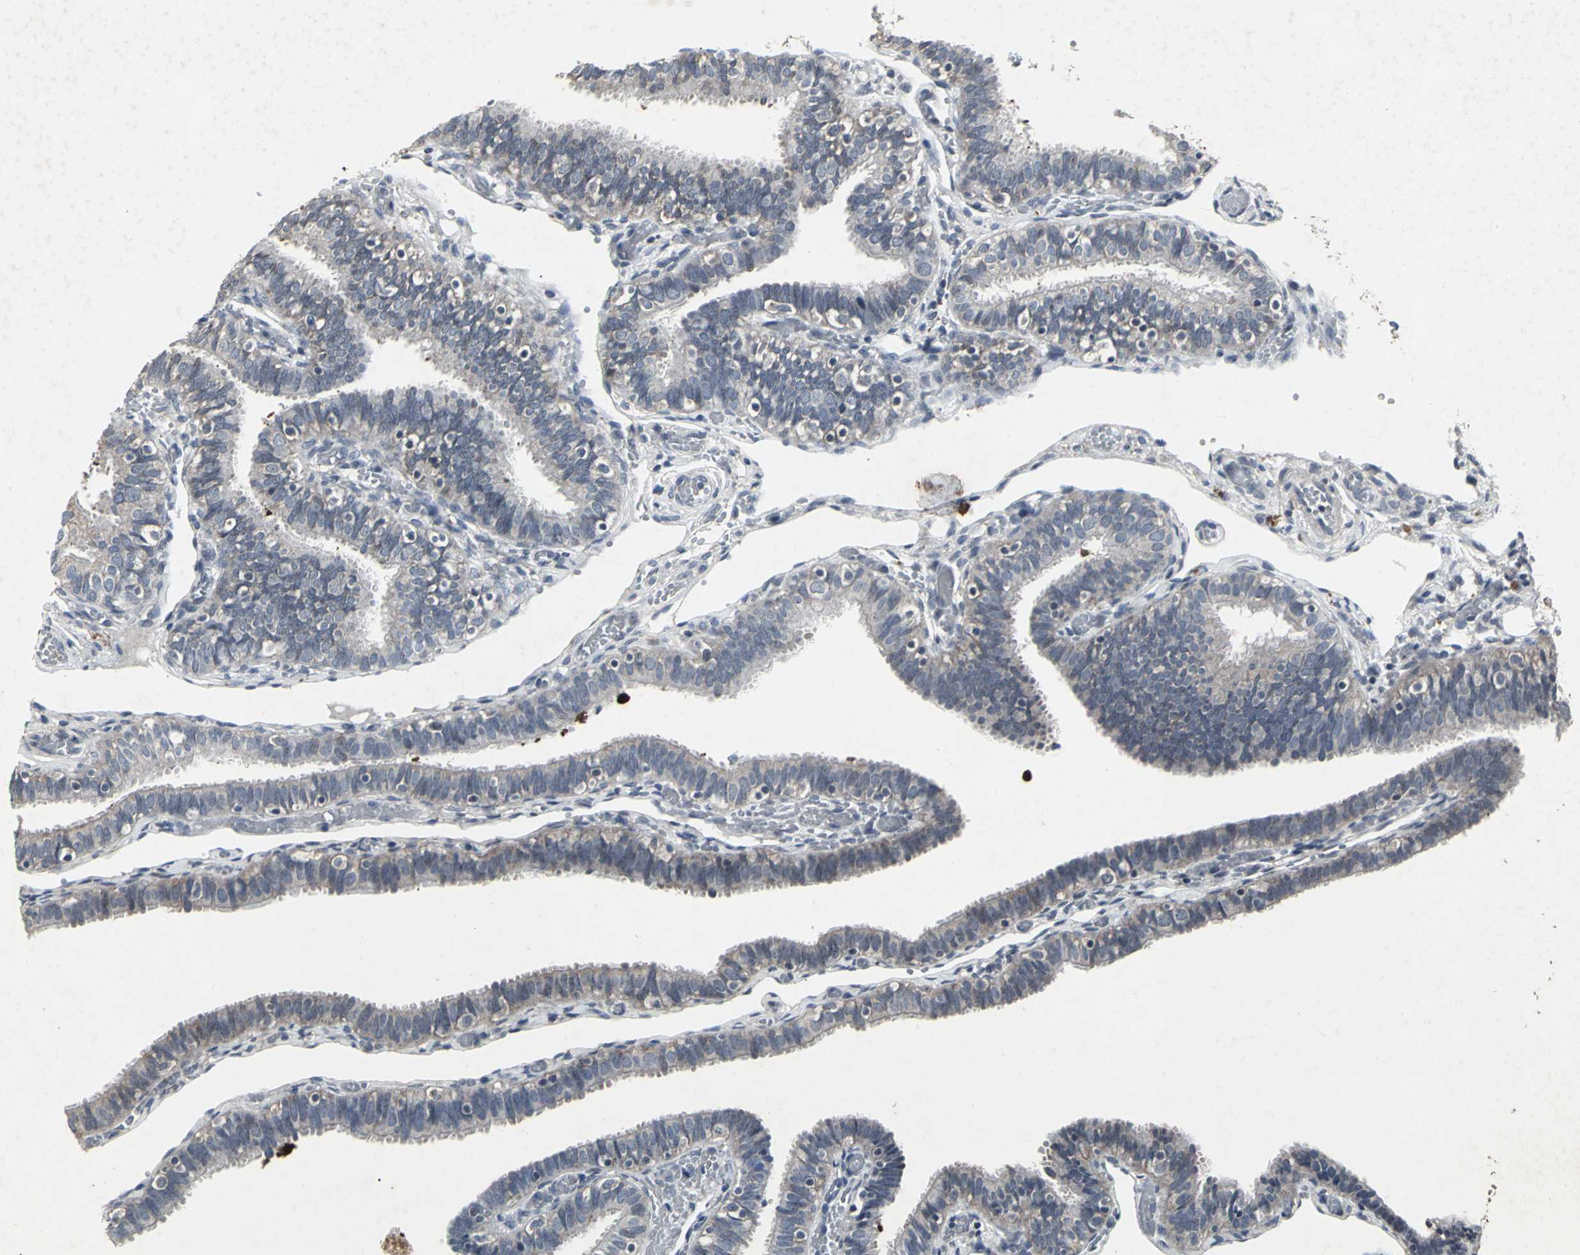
{"staining": {"intensity": "strong", "quantity": "<25%", "location": "cytoplasmic/membranous"}, "tissue": "fallopian tube", "cell_type": "Glandular cells", "image_type": "normal", "snomed": [{"axis": "morphology", "description": "Normal tissue, NOS"}, {"axis": "topography", "description": "Fallopian tube"}], "caption": "DAB immunohistochemical staining of benign human fallopian tube exhibits strong cytoplasmic/membranous protein expression in approximately <25% of glandular cells. Using DAB (3,3'-diaminobenzidine) (brown) and hematoxylin (blue) stains, captured at high magnification using brightfield microscopy.", "gene": "BMP4", "patient": {"sex": "female", "age": 46}}